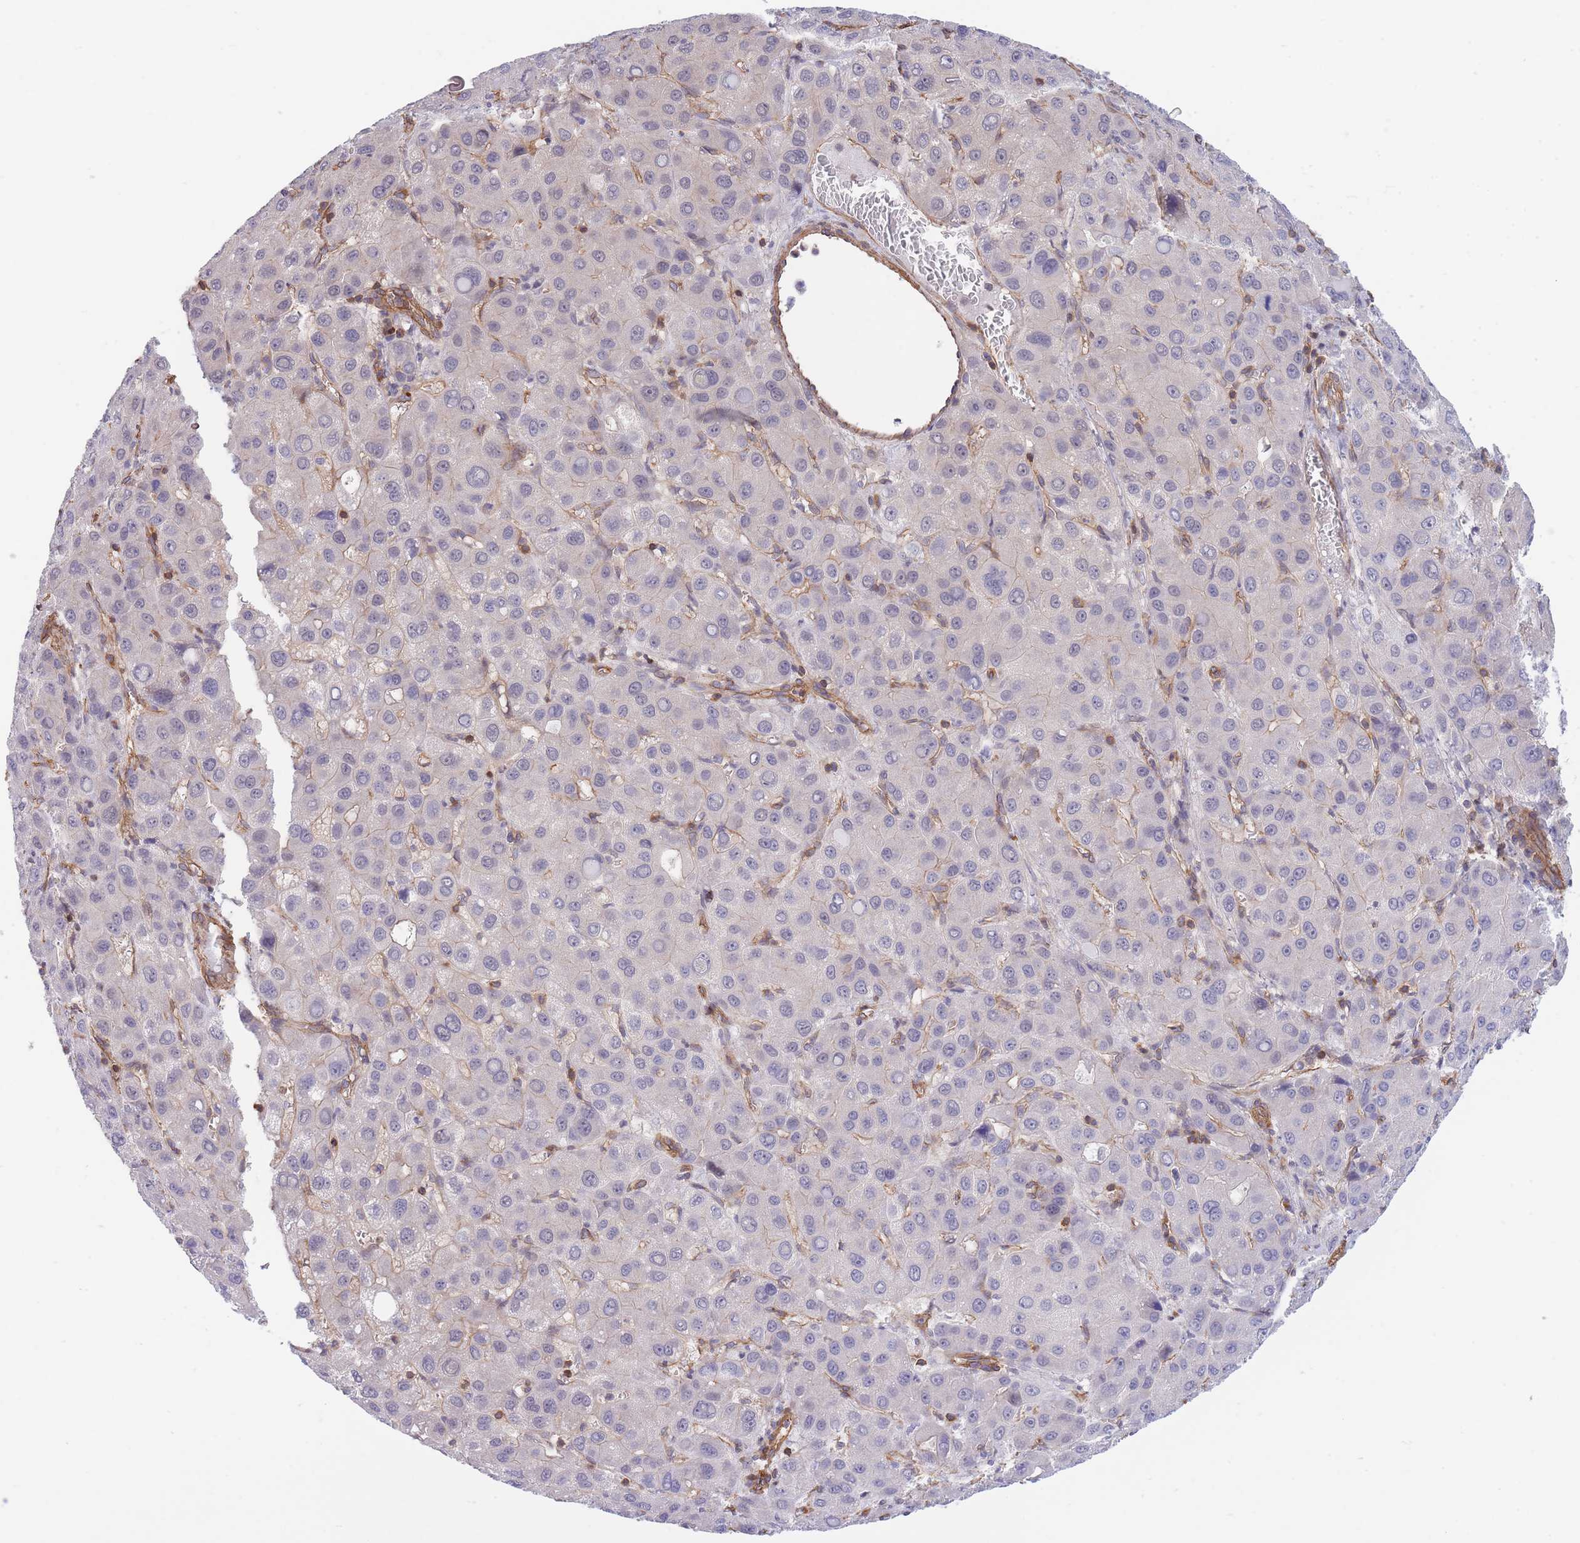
{"staining": {"intensity": "negative", "quantity": "none", "location": "none"}, "tissue": "liver cancer", "cell_type": "Tumor cells", "image_type": "cancer", "snomed": [{"axis": "morphology", "description": "Carcinoma, Hepatocellular, NOS"}, {"axis": "topography", "description": "Liver"}], "caption": "High power microscopy histopathology image of an IHC photomicrograph of liver cancer (hepatocellular carcinoma), revealing no significant staining in tumor cells.", "gene": "CDC25B", "patient": {"sex": "male", "age": 55}}